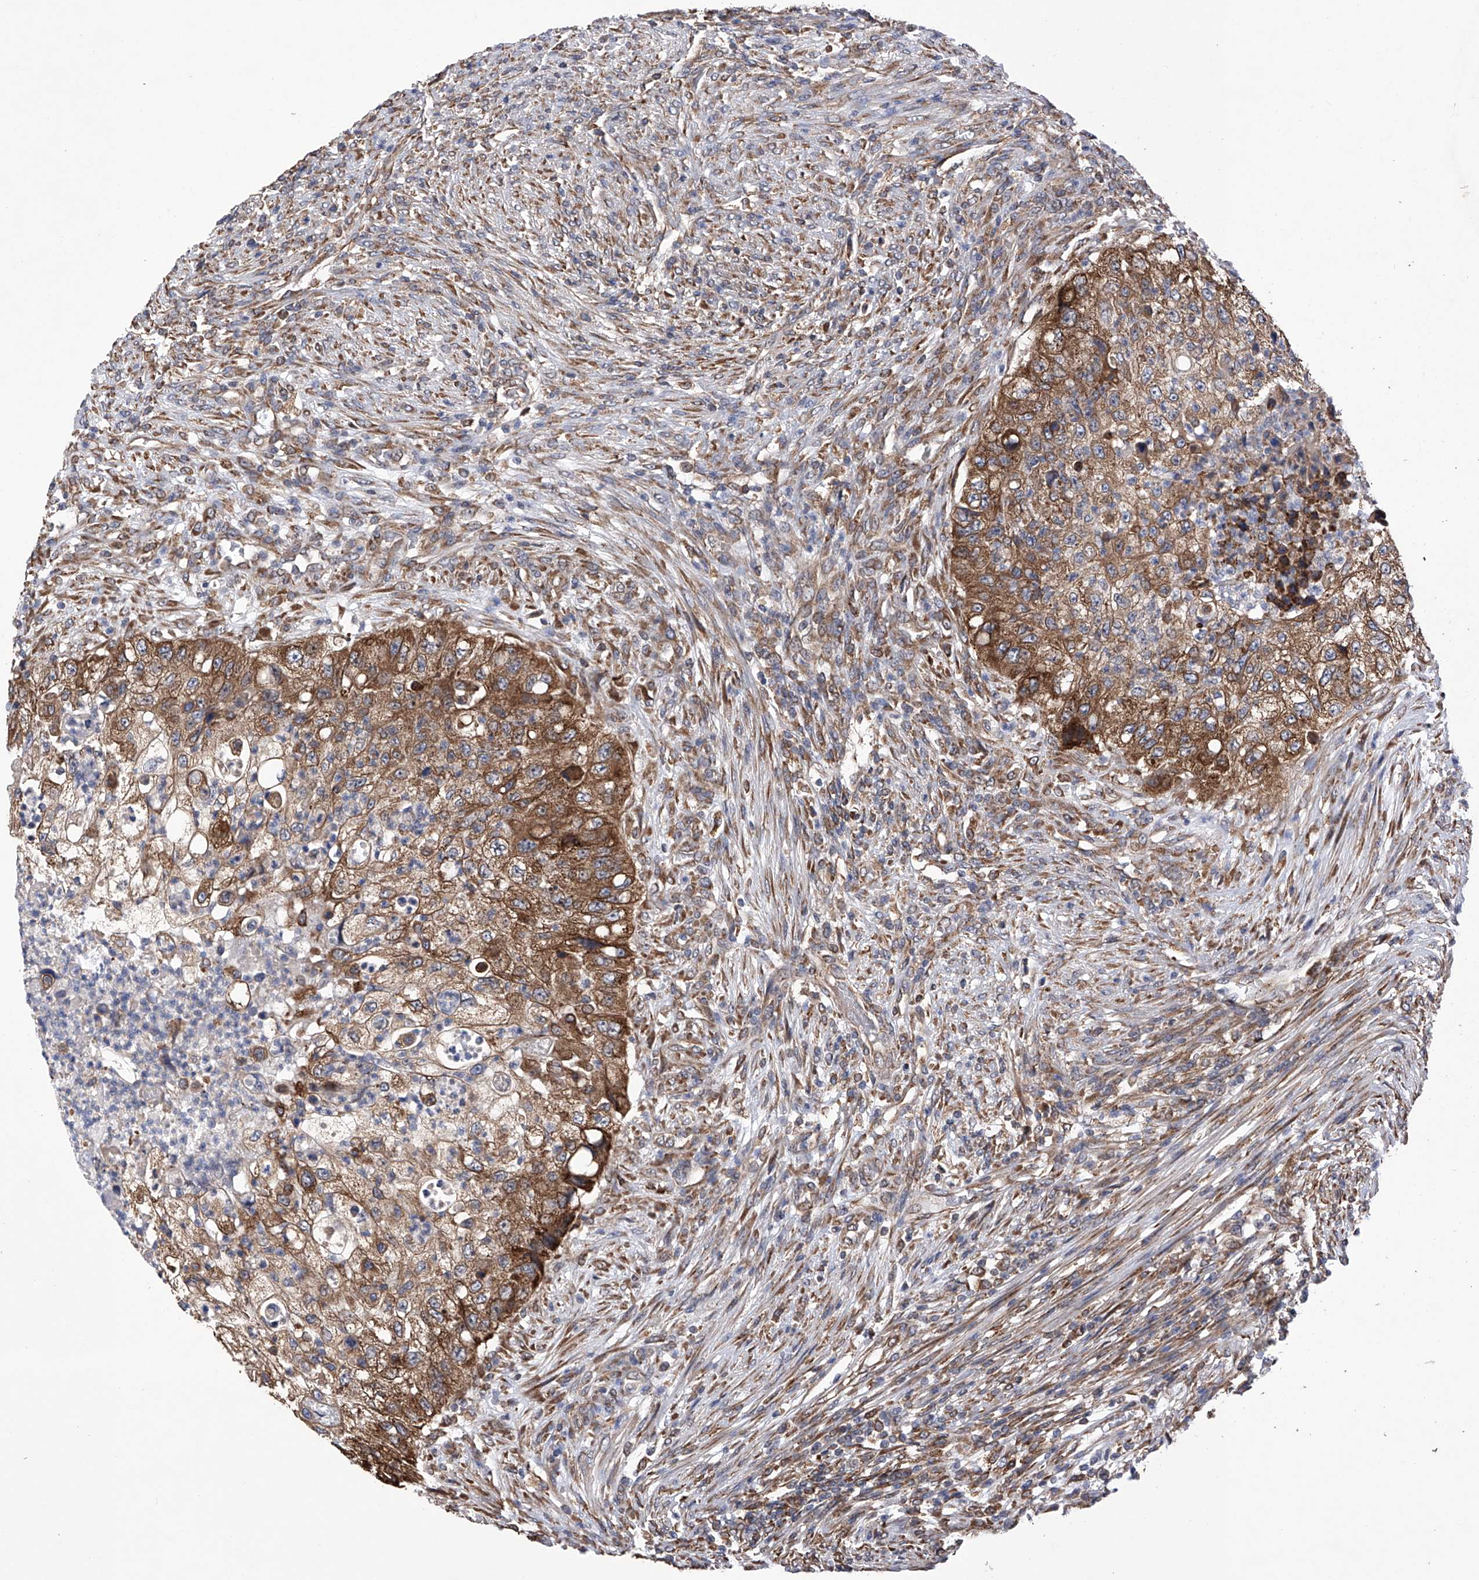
{"staining": {"intensity": "moderate", "quantity": ">75%", "location": "cytoplasmic/membranous"}, "tissue": "urothelial cancer", "cell_type": "Tumor cells", "image_type": "cancer", "snomed": [{"axis": "morphology", "description": "Urothelial carcinoma, High grade"}, {"axis": "topography", "description": "Urinary bladder"}], "caption": "This is an image of IHC staining of urothelial carcinoma (high-grade), which shows moderate staining in the cytoplasmic/membranous of tumor cells.", "gene": "DNAH8", "patient": {"sex": "female", "age": 60}}